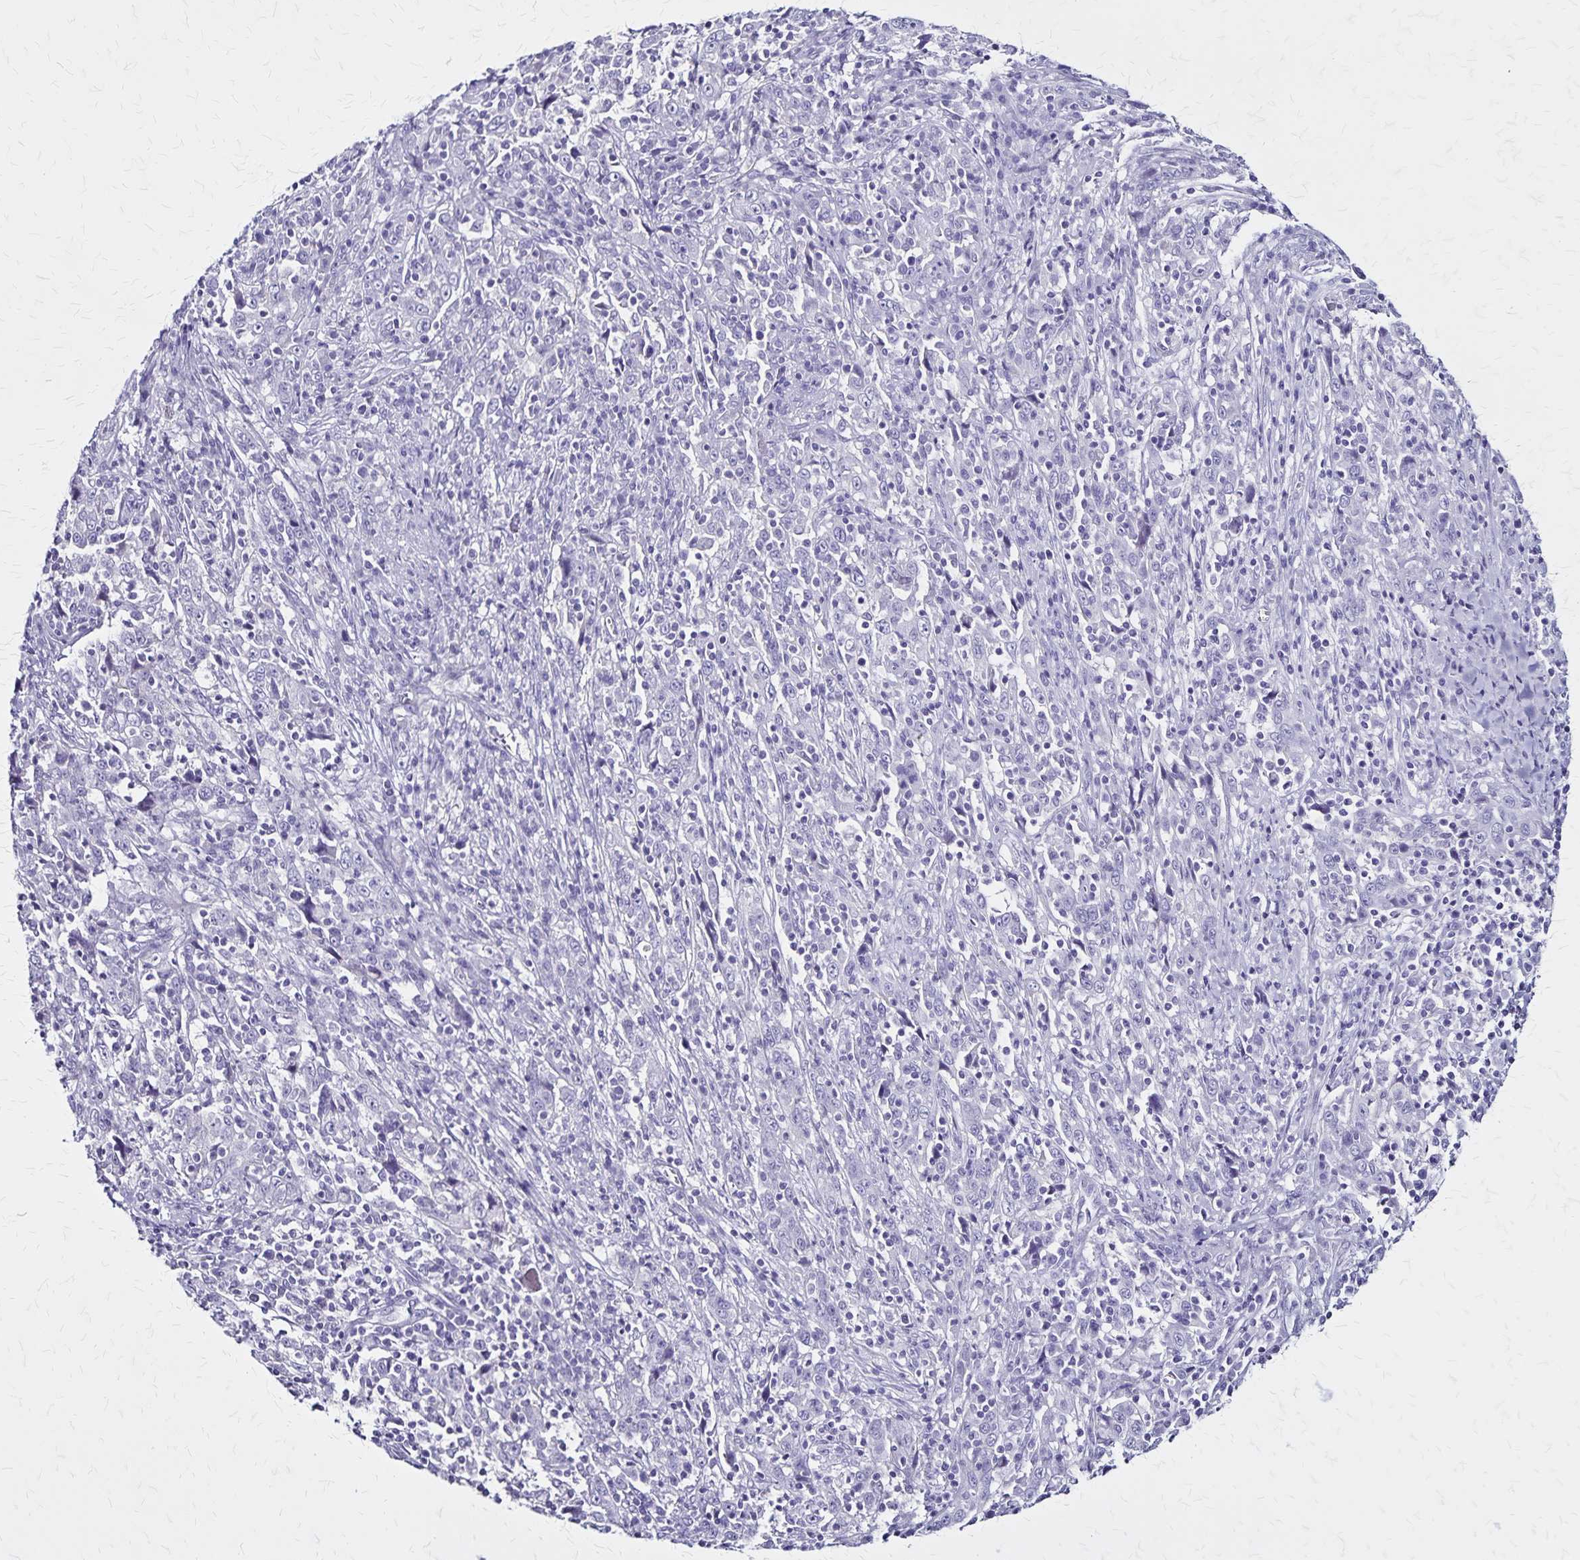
{"staining": {"intensity": "negative", "quantity": "none", "location": "none"}, "tissue": "cervical cancer", "cell_type": "Tumor cells", "image_type": "cancer", "snomed": [{"axis": "morphology", "description": "Squamous cell carcinoma, NOS"}, {"axis": "topography", "description": "Cervix"}], "caption": "There is no significant positivity in tumor cells of cervical cancer (squamous cell carcinoma).", "gene": "PLXNA4", "patient": {"sex": "female", "age": 46}}